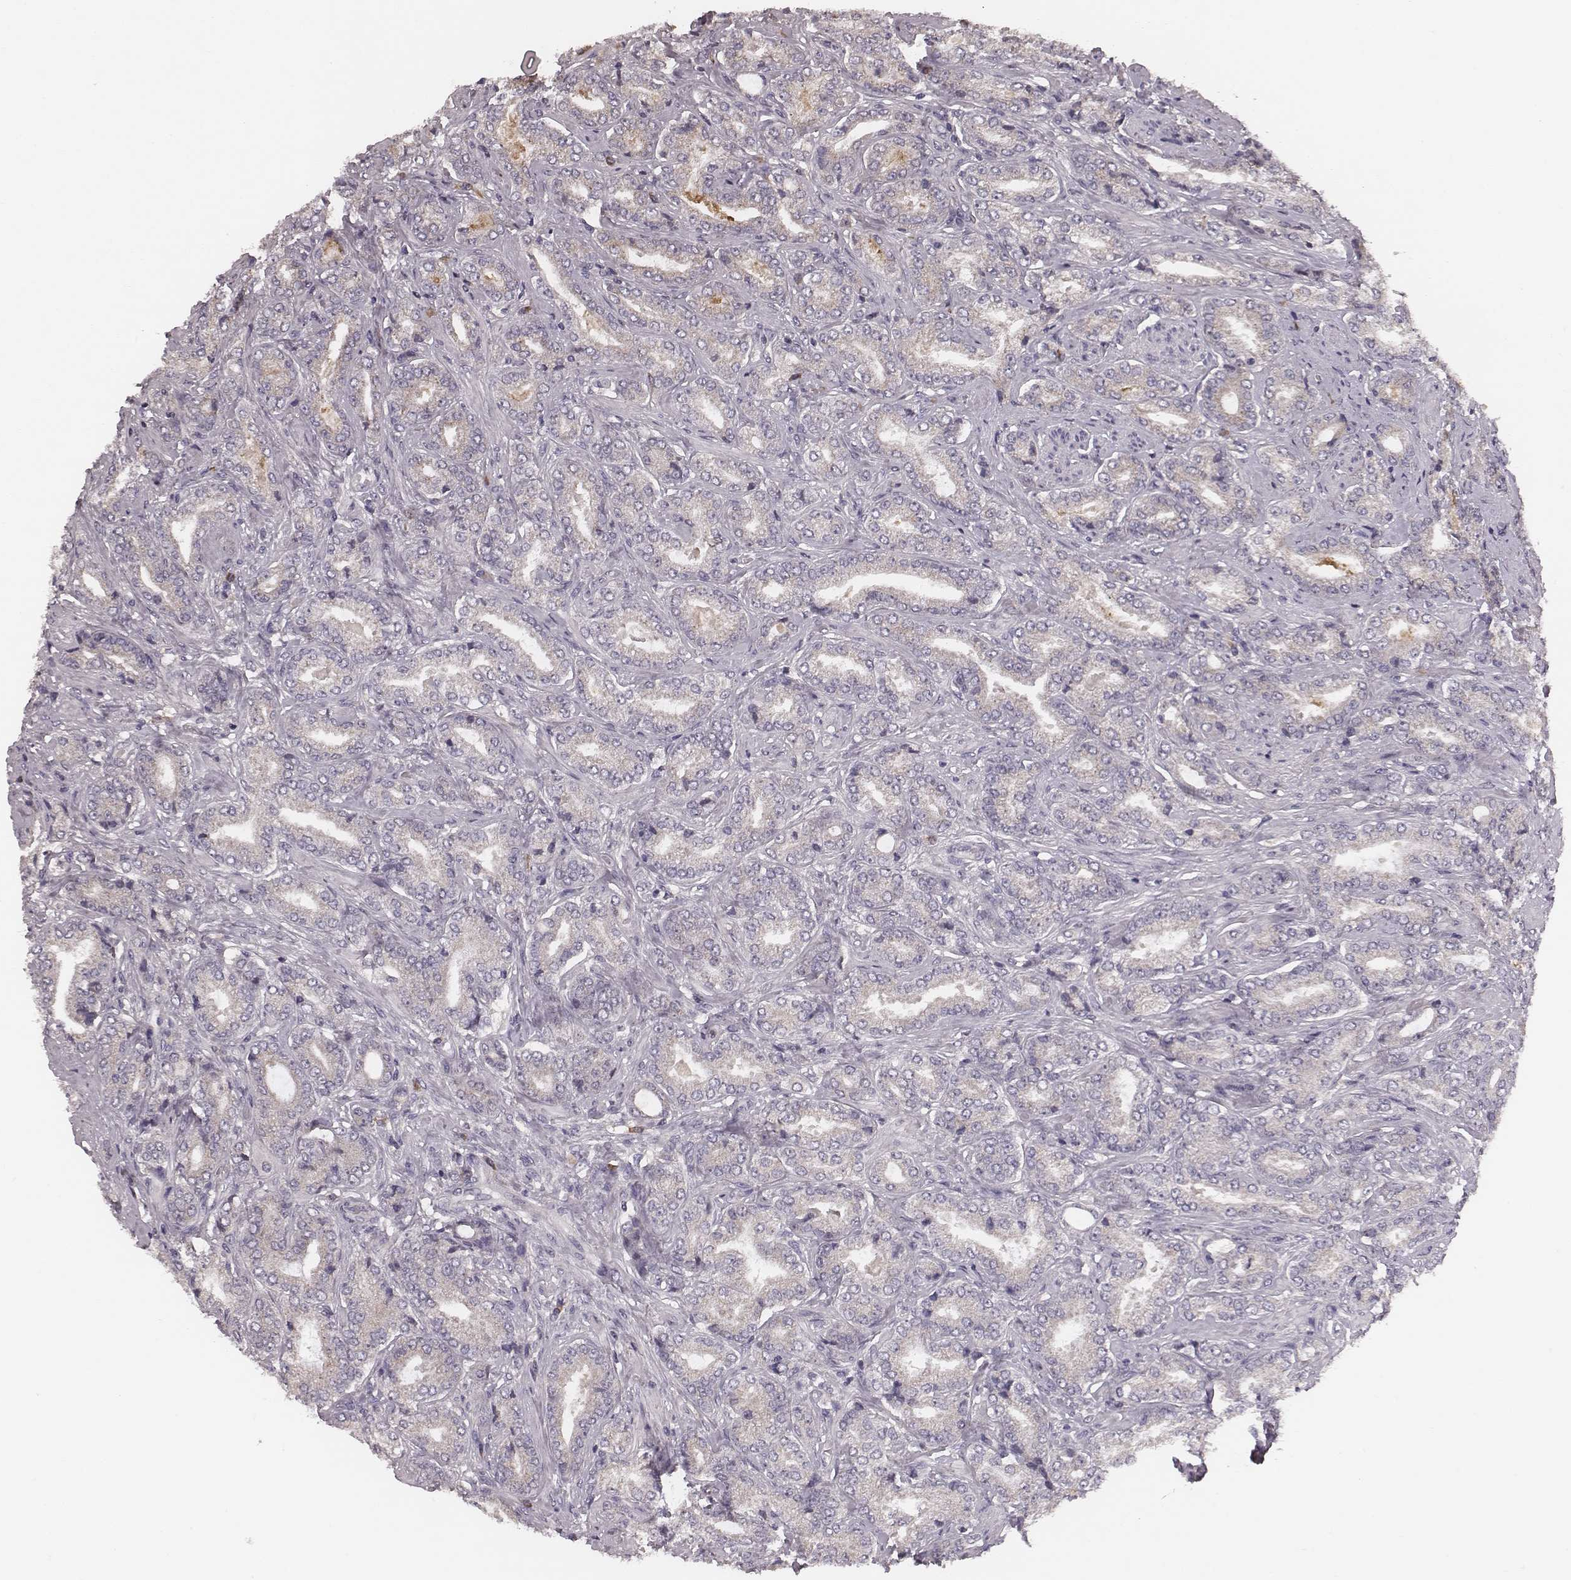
{"staining": {"intensity": "weak", "quantity": "25%-75%", "location": "cytoplasmic/membranous"}, "tissue": "prostate cancer", "cell_type": "Tumor cells", "image_type": "cancer", "snomed": [{"axis": "morphology", "description": "Adenocarcinoma, NOS"}, {"axis": "topography", "description": "Prostate"}], "caption": "An immunohistochemistry histopathology image of neoplastic tissue is shown. Protein staining in brown labels weak cytoplasmic/membranous positivity in prostate cancer within tumor cells.", "gene": "P2RX5", "patient": {"sex": "male", "age": 64}}